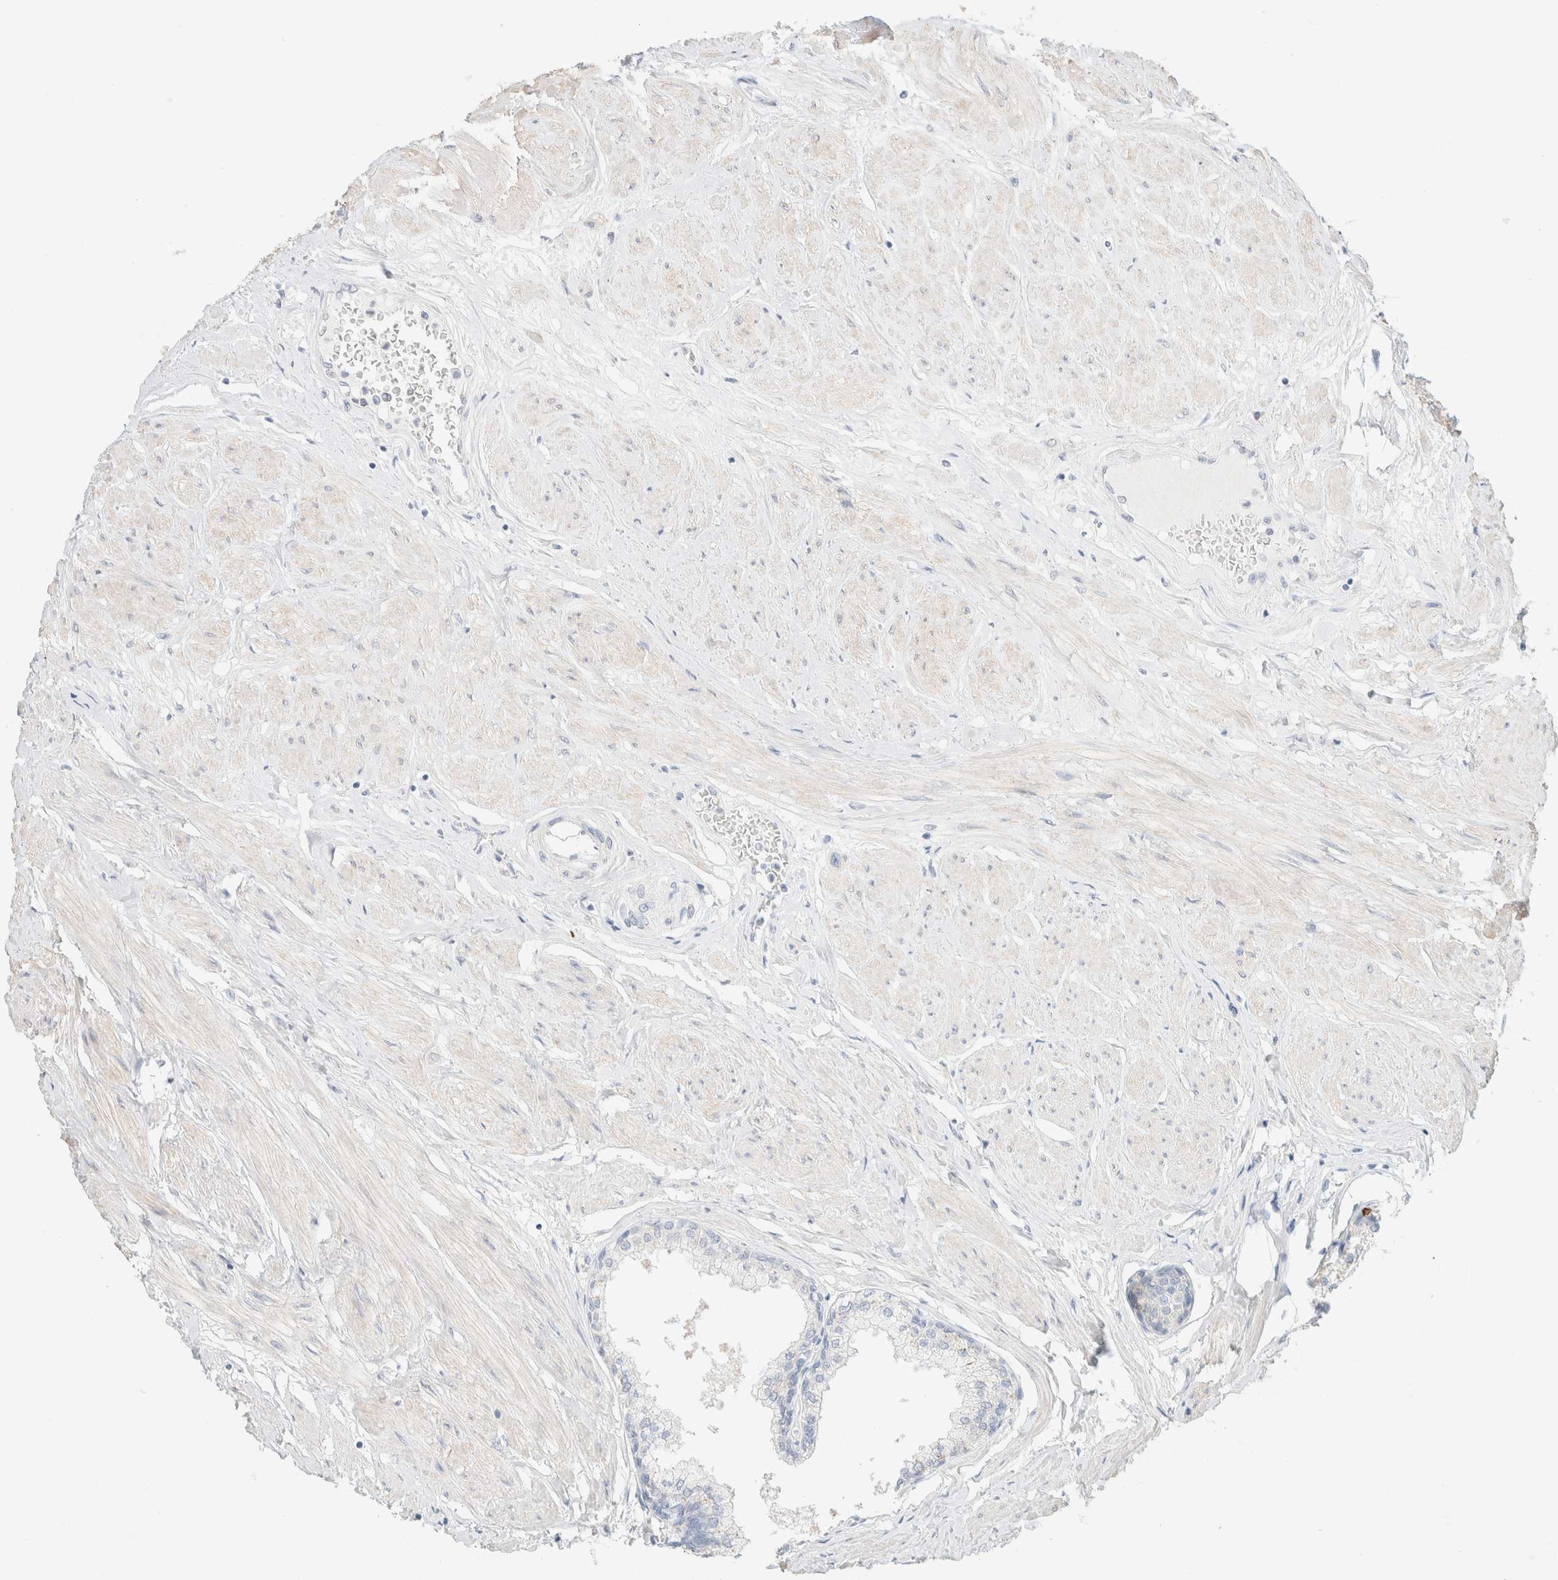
{"staining": {"intensity": "moderate", "quantity": "<25%", "location": "cytoplasmic/membranous"}, "tissue": "seminal vesicle", "cell_type": "Glandular cells", "image_type": "normal", "snomed": [{"axis": "morphology", "description": "Normal tissue, NOS"}, {"axis": "topography", "description": "Prostate"}, {"axis": "topography", "description": "Seminal veicle"}], "caption": "IHC (DAB) staining of normal human seminal vesicle exhibits moderate cytoplasmic/membranous protein staining in approximately <25% of glandular cells. (IHC, brightfield microscopy, high magnification).", "gene": "CA12", "patient": {"sex": "male", "age": 60}}